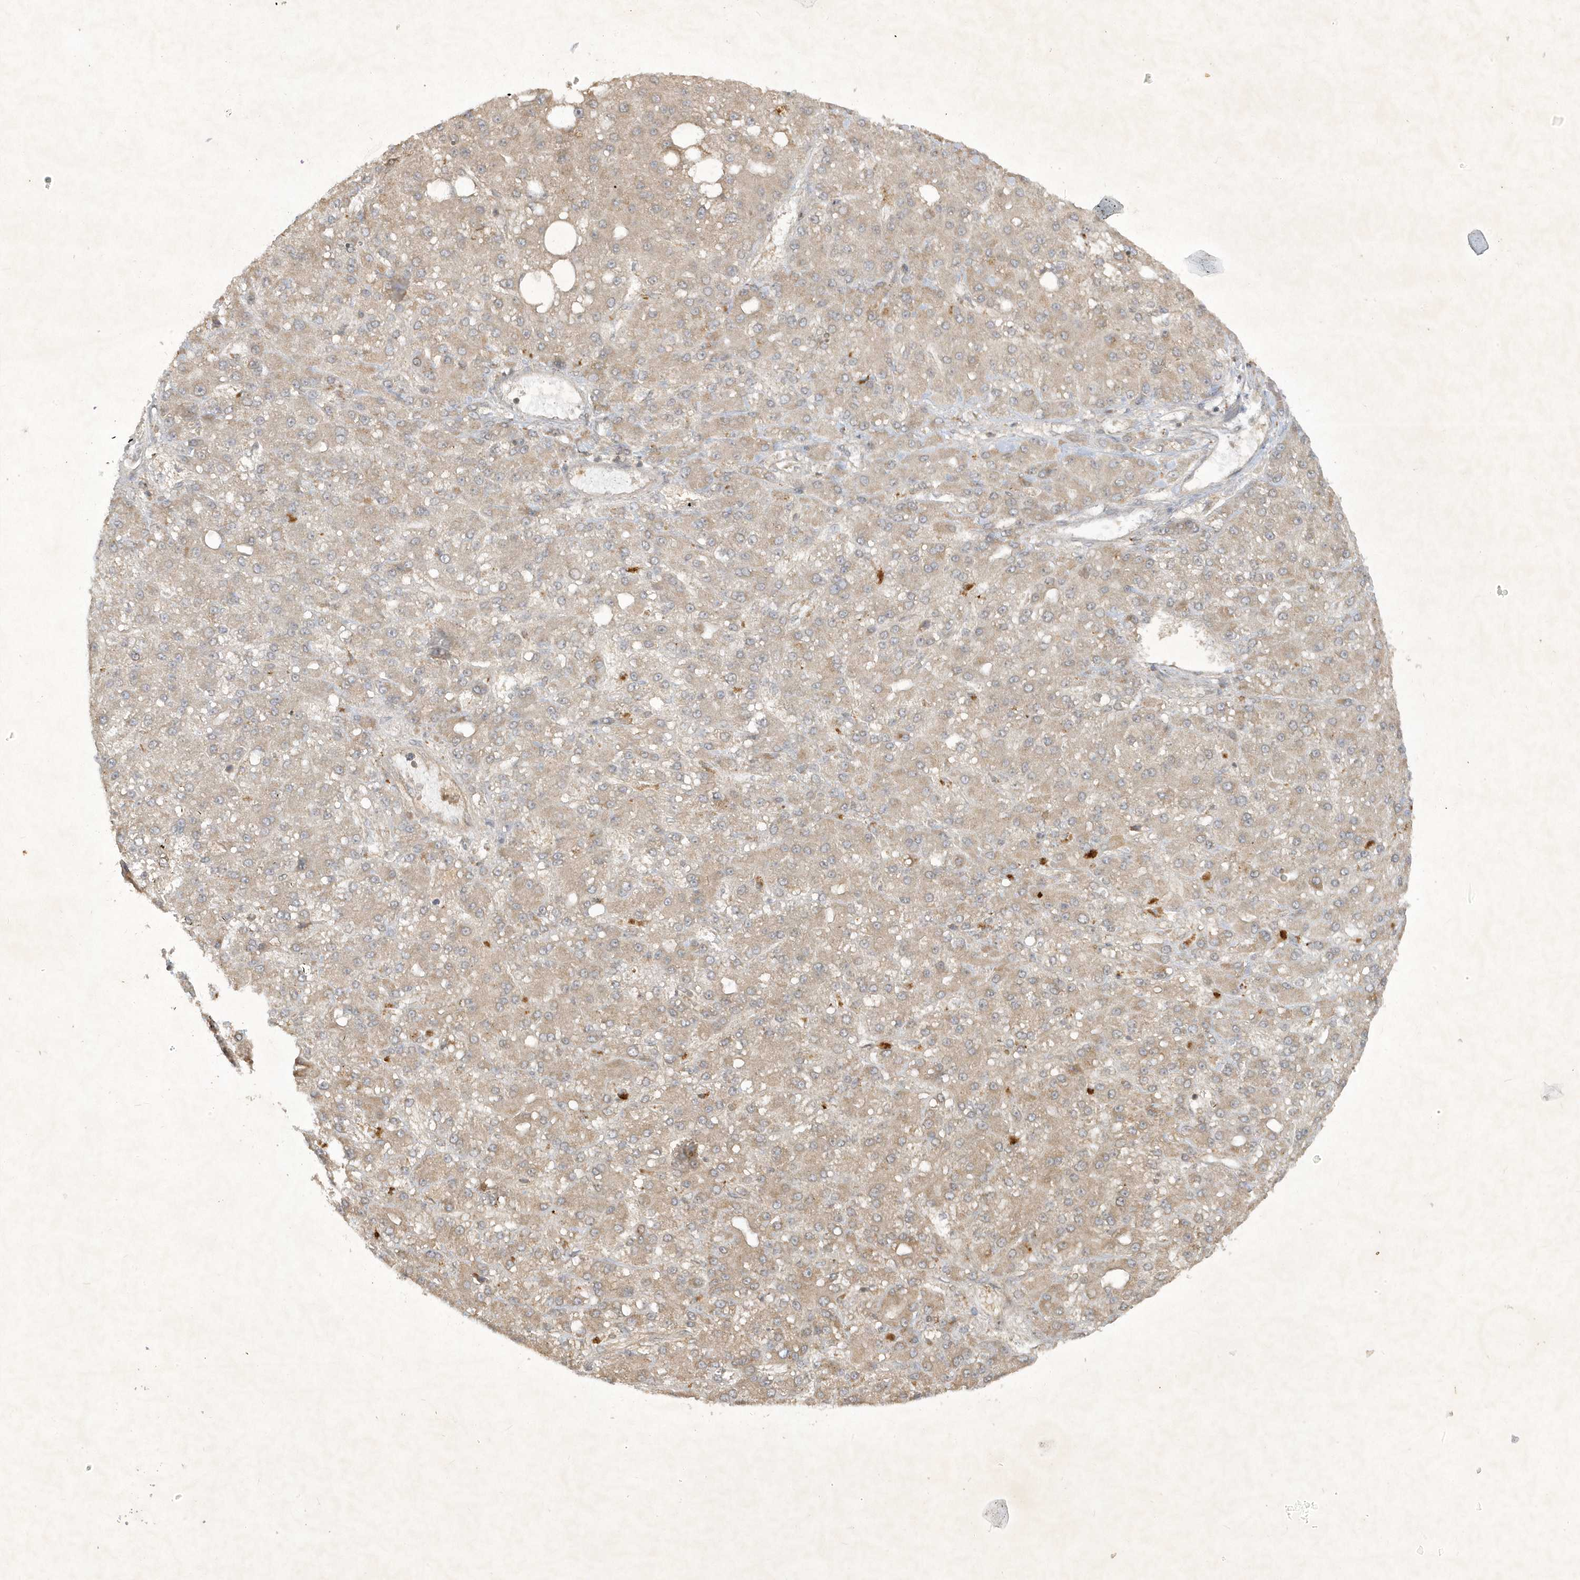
{"staining": {"intensity": "weak", "quantity": "25%-75%", "location": "cytoplasmic/membranous"}, "tissue": "liver cancer", "cell_type": "Tumor cells", "image_type": "cancer", "snomed": [{"axis": "morphology", "description": "Carcinoma, Hepatocellular, NOS"}, {"axis": "topography", "description": "Liver"}], "caption": "Immunohistochemistry of liver cancer shows low levels of weak cytoplasmic/membranous staining in approximately 25%-75% of tumor cells.", "gene": "ZNF213", "patient": {"sex": "male", "age": 67}}